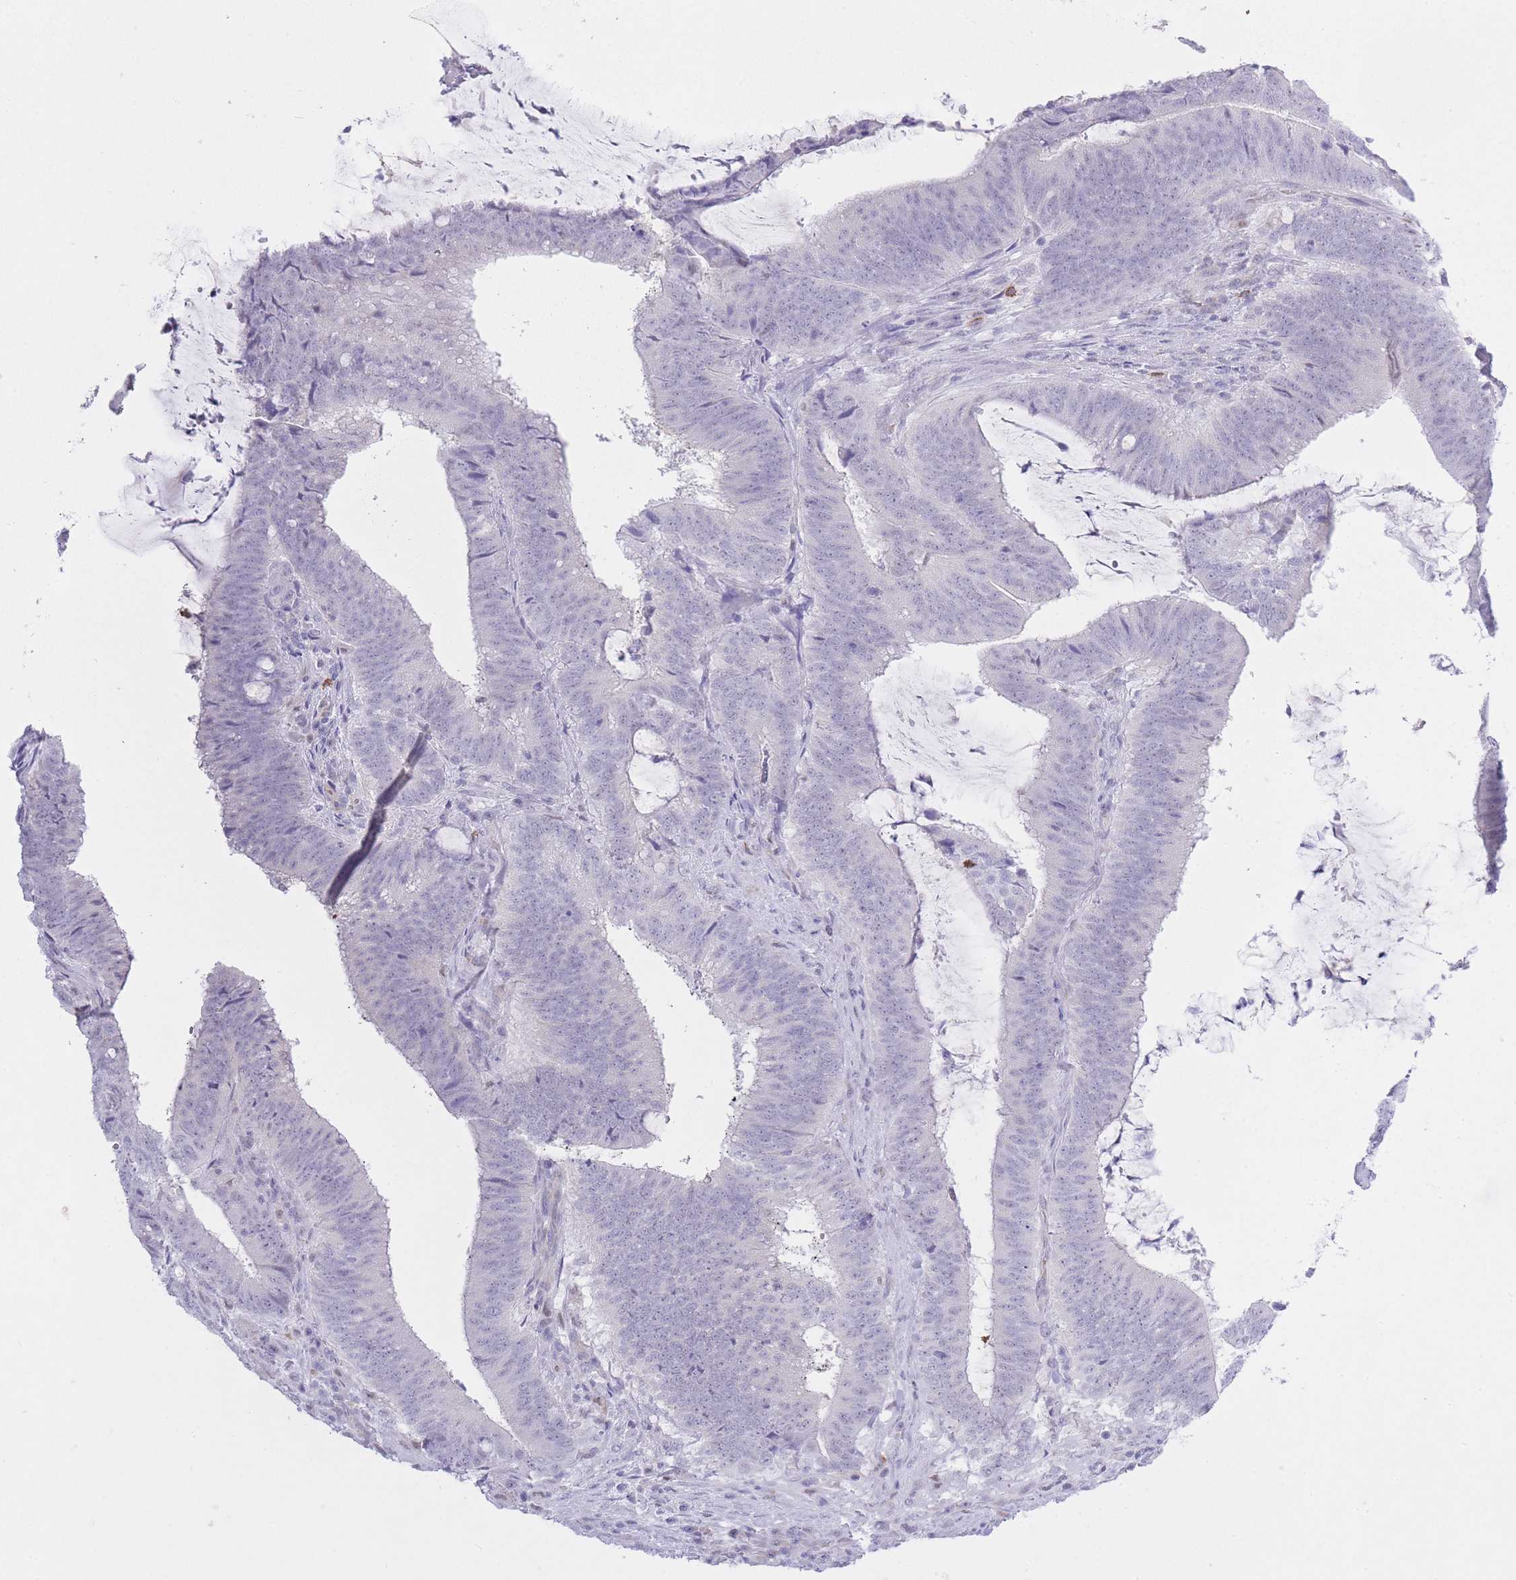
{"staining": {"intensity": "negative", "quantity": "none", "location": "none"}, "tissue": "colorectal cancer", "cell_type": "Tumor cells", "image_type": "cancer", "snomed": [{"axis": "morphology", "description": "Adenocarcinoma, NOS"}, {"axis": "topography", "description": "Colon"}], "caption": "Colorectal adenocarcinoma was stained to show a protein in brown. There is no significant positivity in tumor cells.", "gene": "MEIOSIN", "patient": {"sex": "female", "age": 43}}